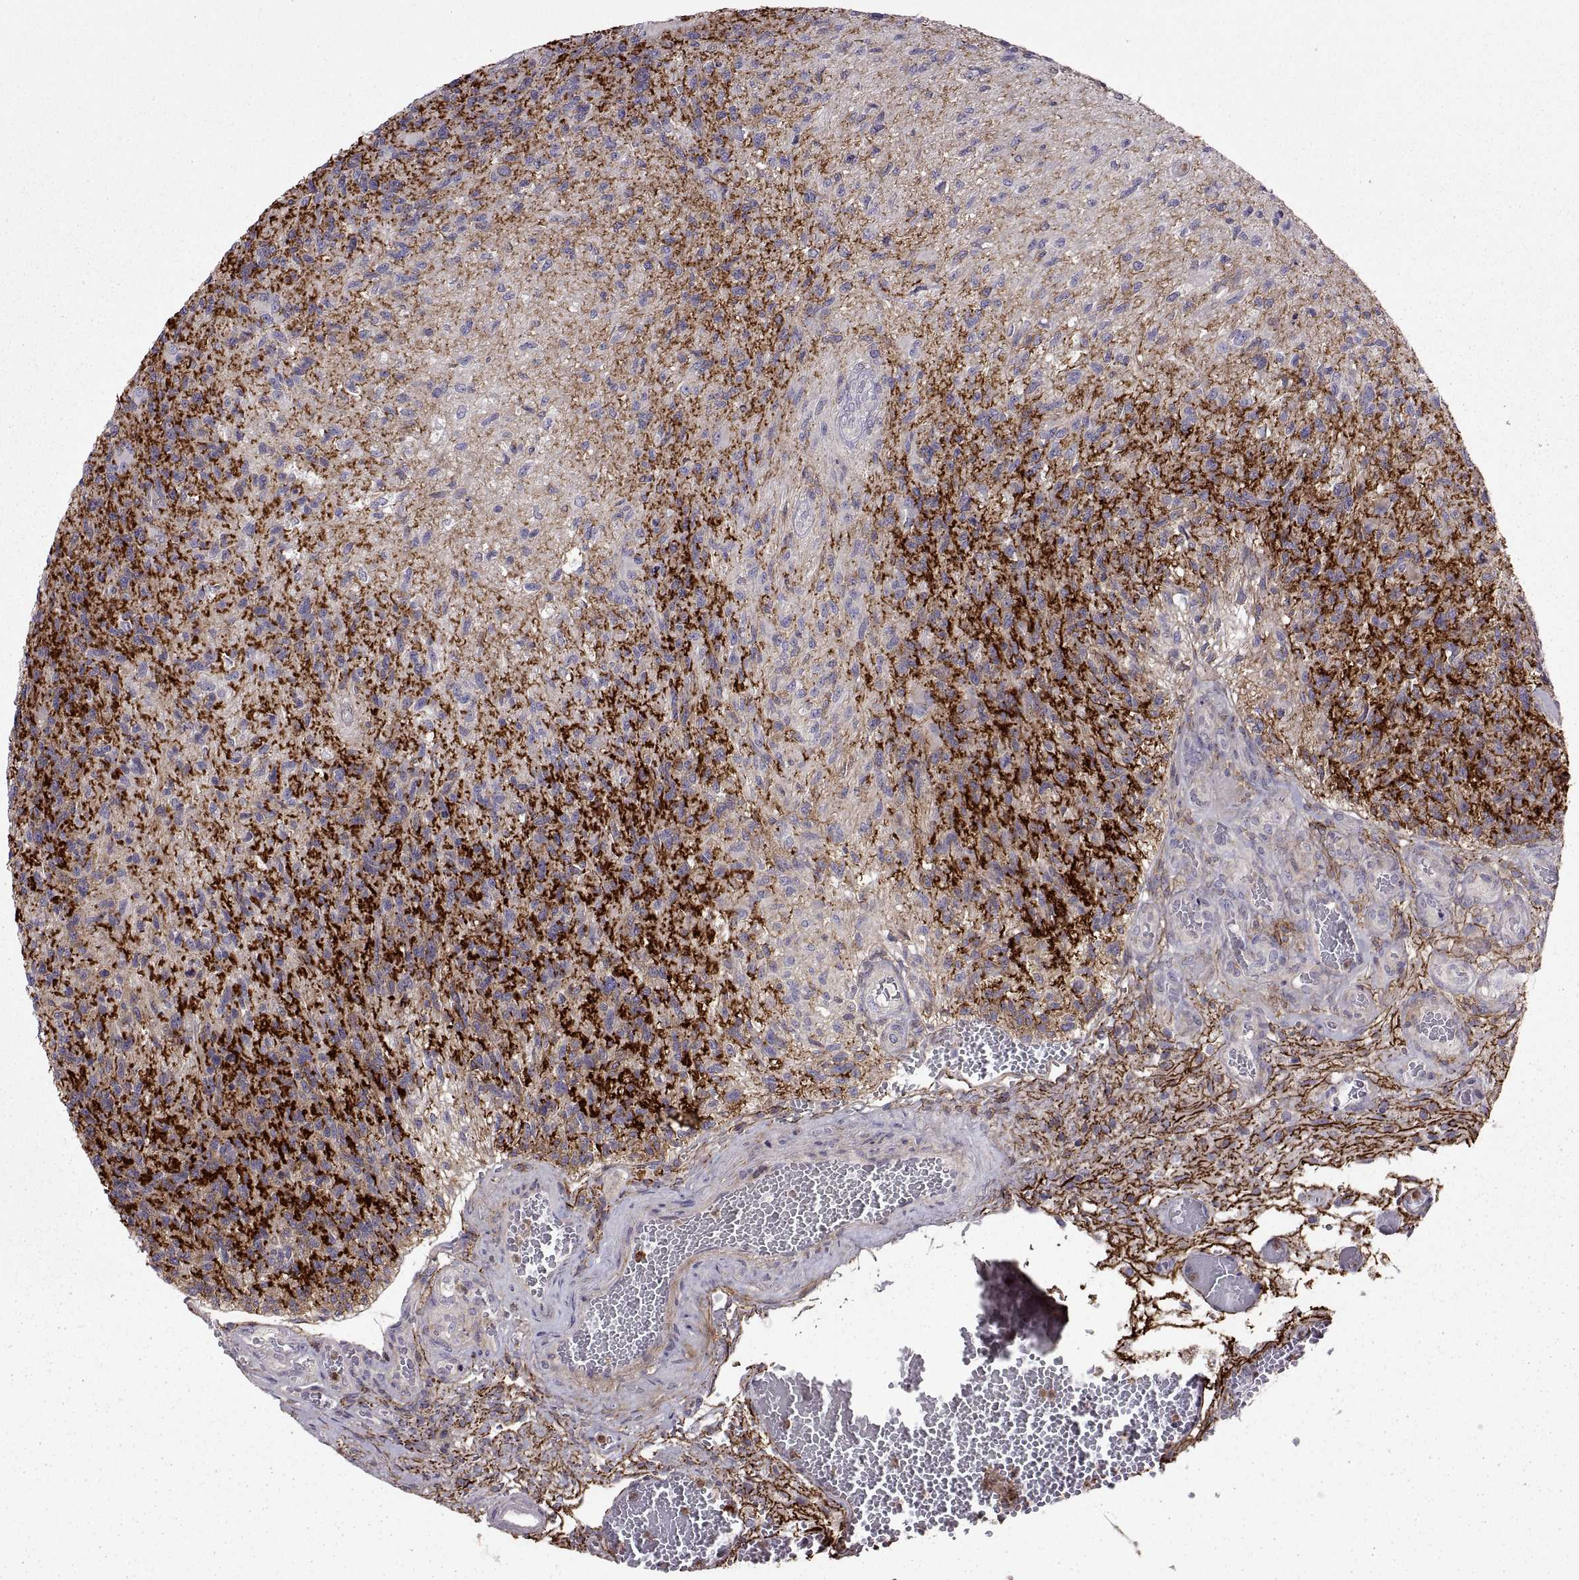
{"staining": {"intensity": "negative", "quantity": "none", "location": "none"}, "tissue": "glioma", "cell_type": "Tumor cells", "image_type": "cancer", "snomed": [{"axis": "morphology", "description": "Glioma, malignant, High grade"}, {"axis": "topography", "description": "Brain"}], "caption": "There is no significant positivity in tumor cells of glioma.", "gene": "EMILIN2", "patient": {"sex": "male", "age": 56}}